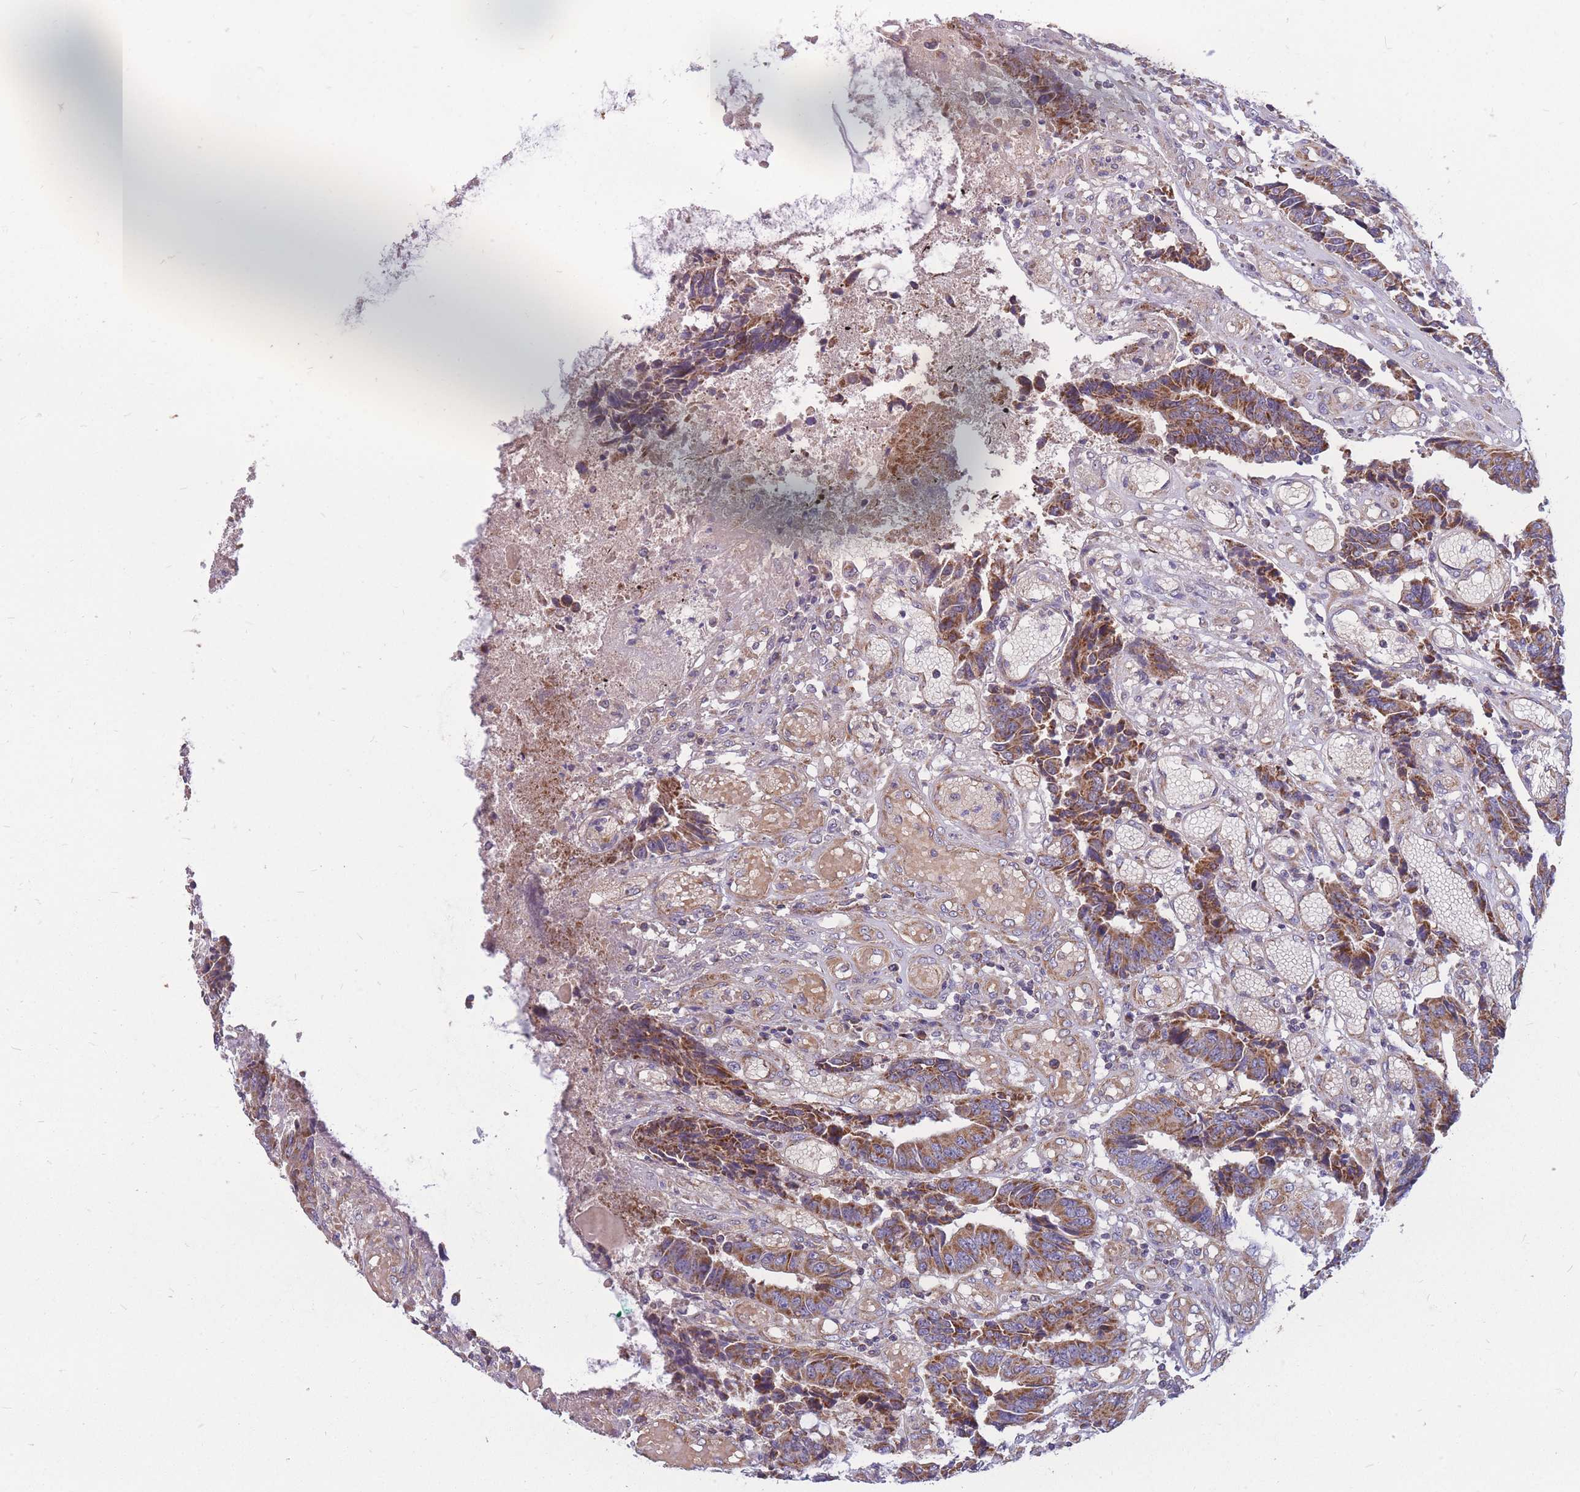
{"staining": {"intensity": "moderate", "quantity": ">75%", "location": "cytoplasmic/membranous"}, "tissue": "colorectal cancer", "cell_type": "Tumor cells", "image_type": "cancer", "snomed": [{"axis": "morphology", "description": "Adenocarcinoma, NOS"}, {"axis": "topography", "description": "Rectum"}], "caption": "Adenocarcinoma (colorectal) stained with DAB immunohistochemistry displays medium levels of moderate cytoplasmic/membranous positivity in about >75% of tumor cells.", "gene": "MRPS9", "patient": {"sex": "male", "age": 84}}